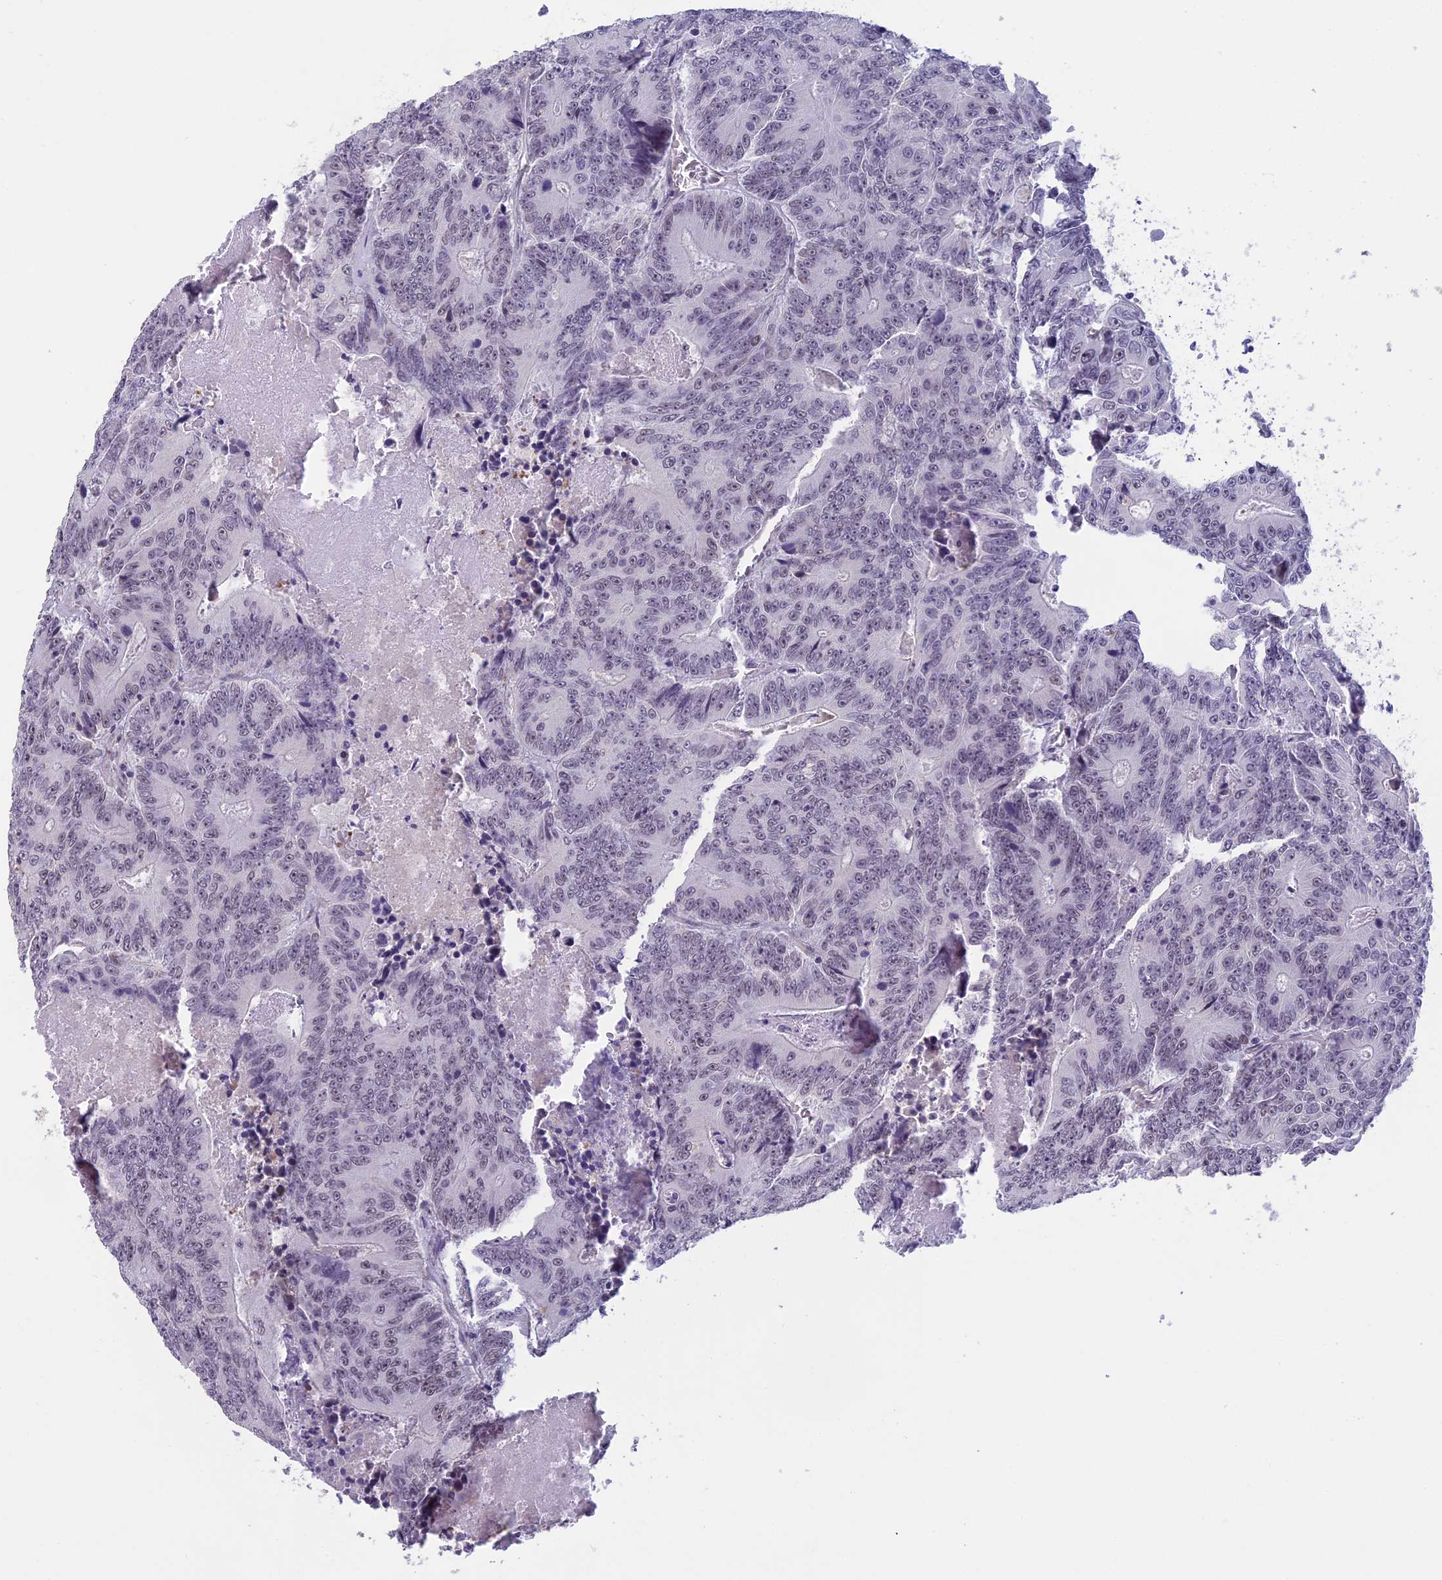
{"staining": {"intensity": "negative", "quantity": "none", "location": "none"}, "tissue": "colorectal cancer", "cell_type": "Tumor cells", "image_type": "cancer", "snomed": [{"axis": "morphology", "description": "Adenocarcinoma, NOS"}, {"axis": "topography", "description": "Colon"}], "caption": "Tumor cells show no significant positivity in adenocarcinoma (colorectal).", "gene": "MORF4L1", "patient": {"sex": "male", "age": 83}}